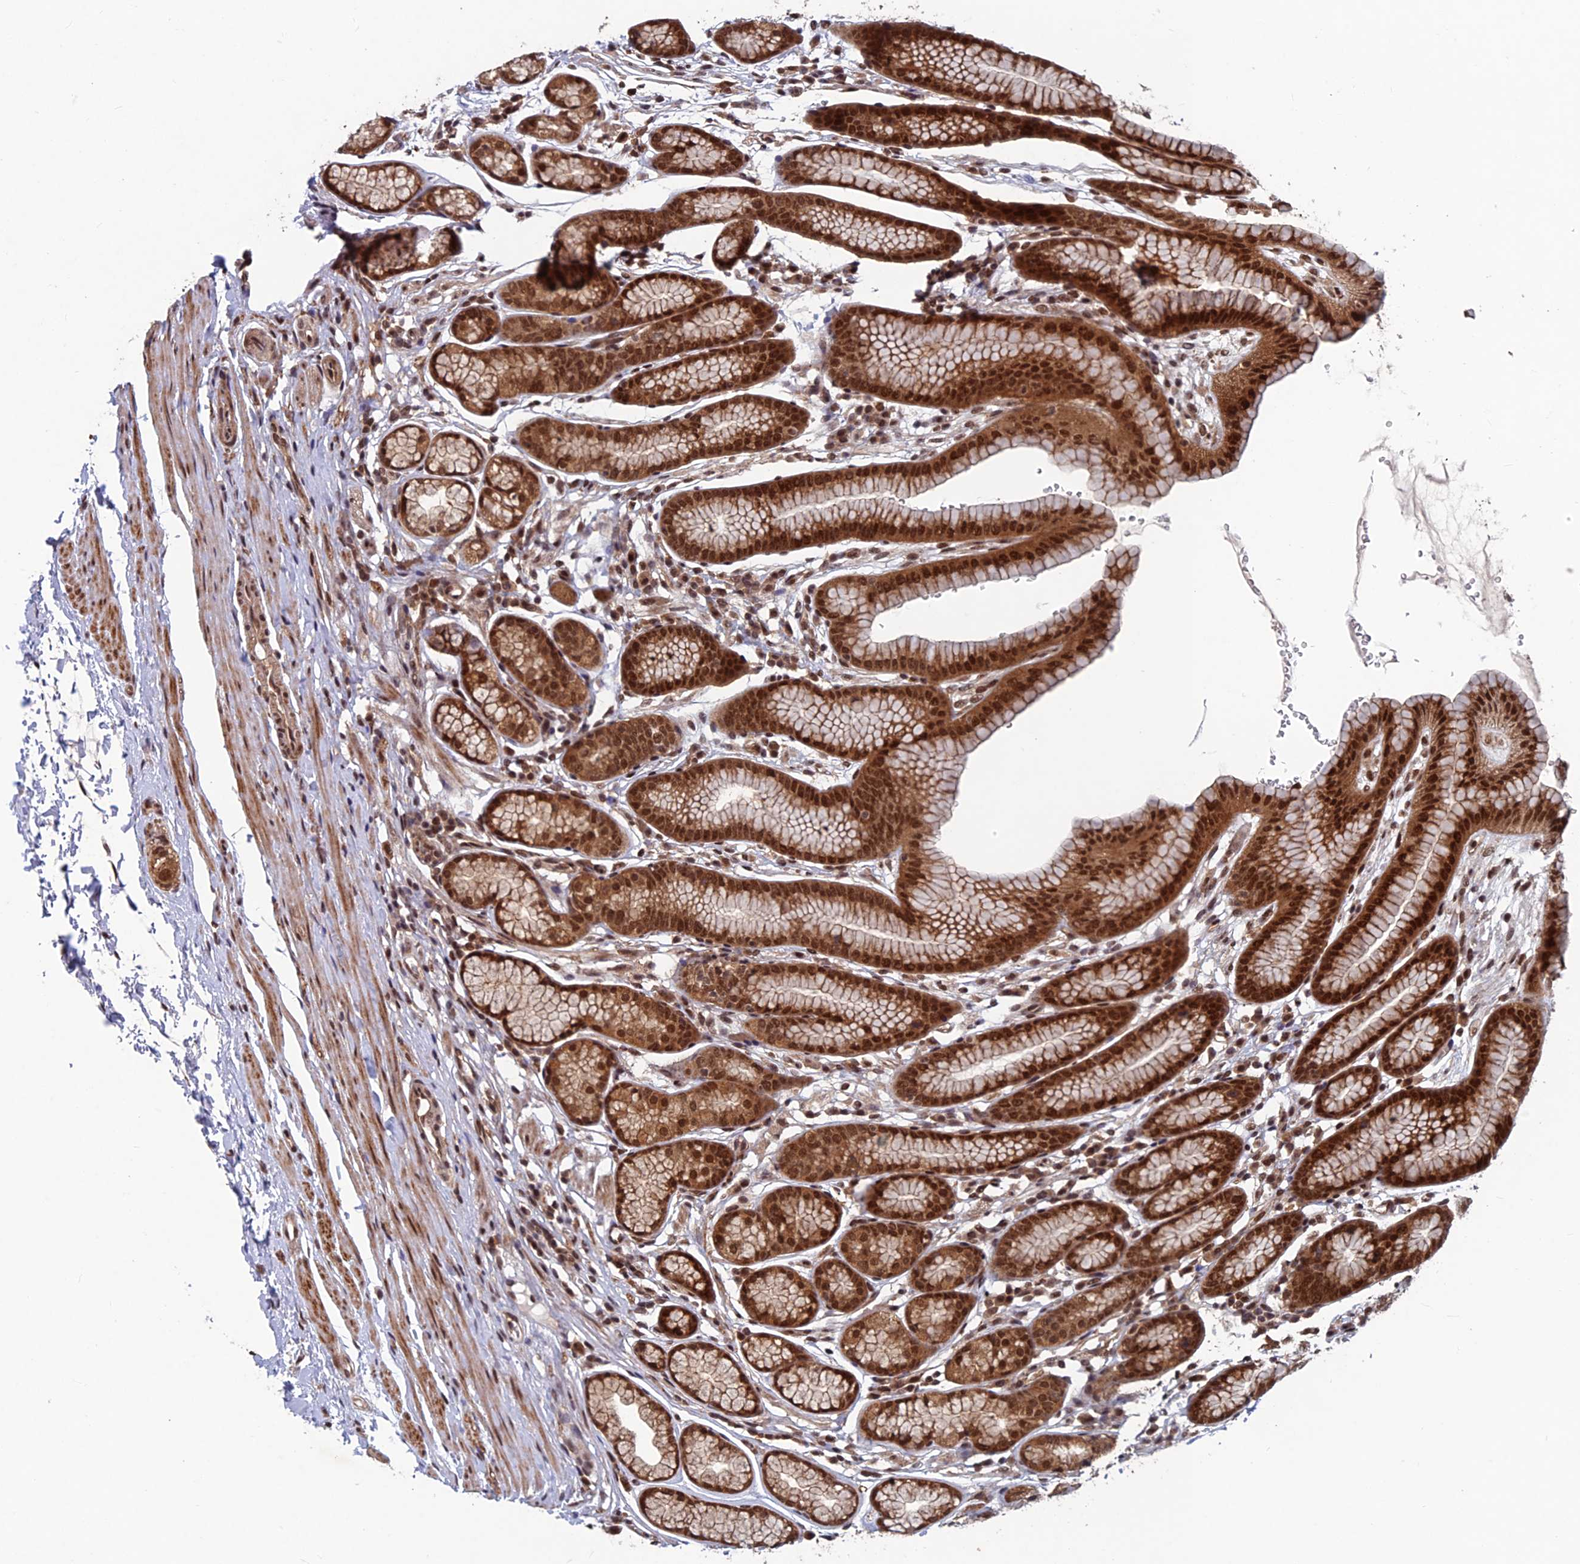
{"staining": {"intensity": "strong", "quantity": ">75%", "location": "cytoplasmic/membranous,nuclear"}, "tissue": "stomach", "cell_type": "Glandular cells", "image_type": "normal", "snomed": [{"axis": "morphology", "description": "Normal tissue, NOS"}, {"axis": "topography", "description": "Stomach"}], "caption": "High-magnification brightfield microscopy of unremarkable stomach stained with DAB (3,3'-diaminobenzidine) (brown) and counterstained with hematoxylin (blue). glandular cells exhibit strong cytoplasmic/membranous,nuclear staining is appreciated in approximately>75% of cells. The staining is performed using DAB (3,3'-diaminobenzidine) brown chromogen to label protein expression. The nuclei are counter-stained blue using hematoxylin.", "gene": "FAM53C", "patient": {"sex": "male", "age": 42}}